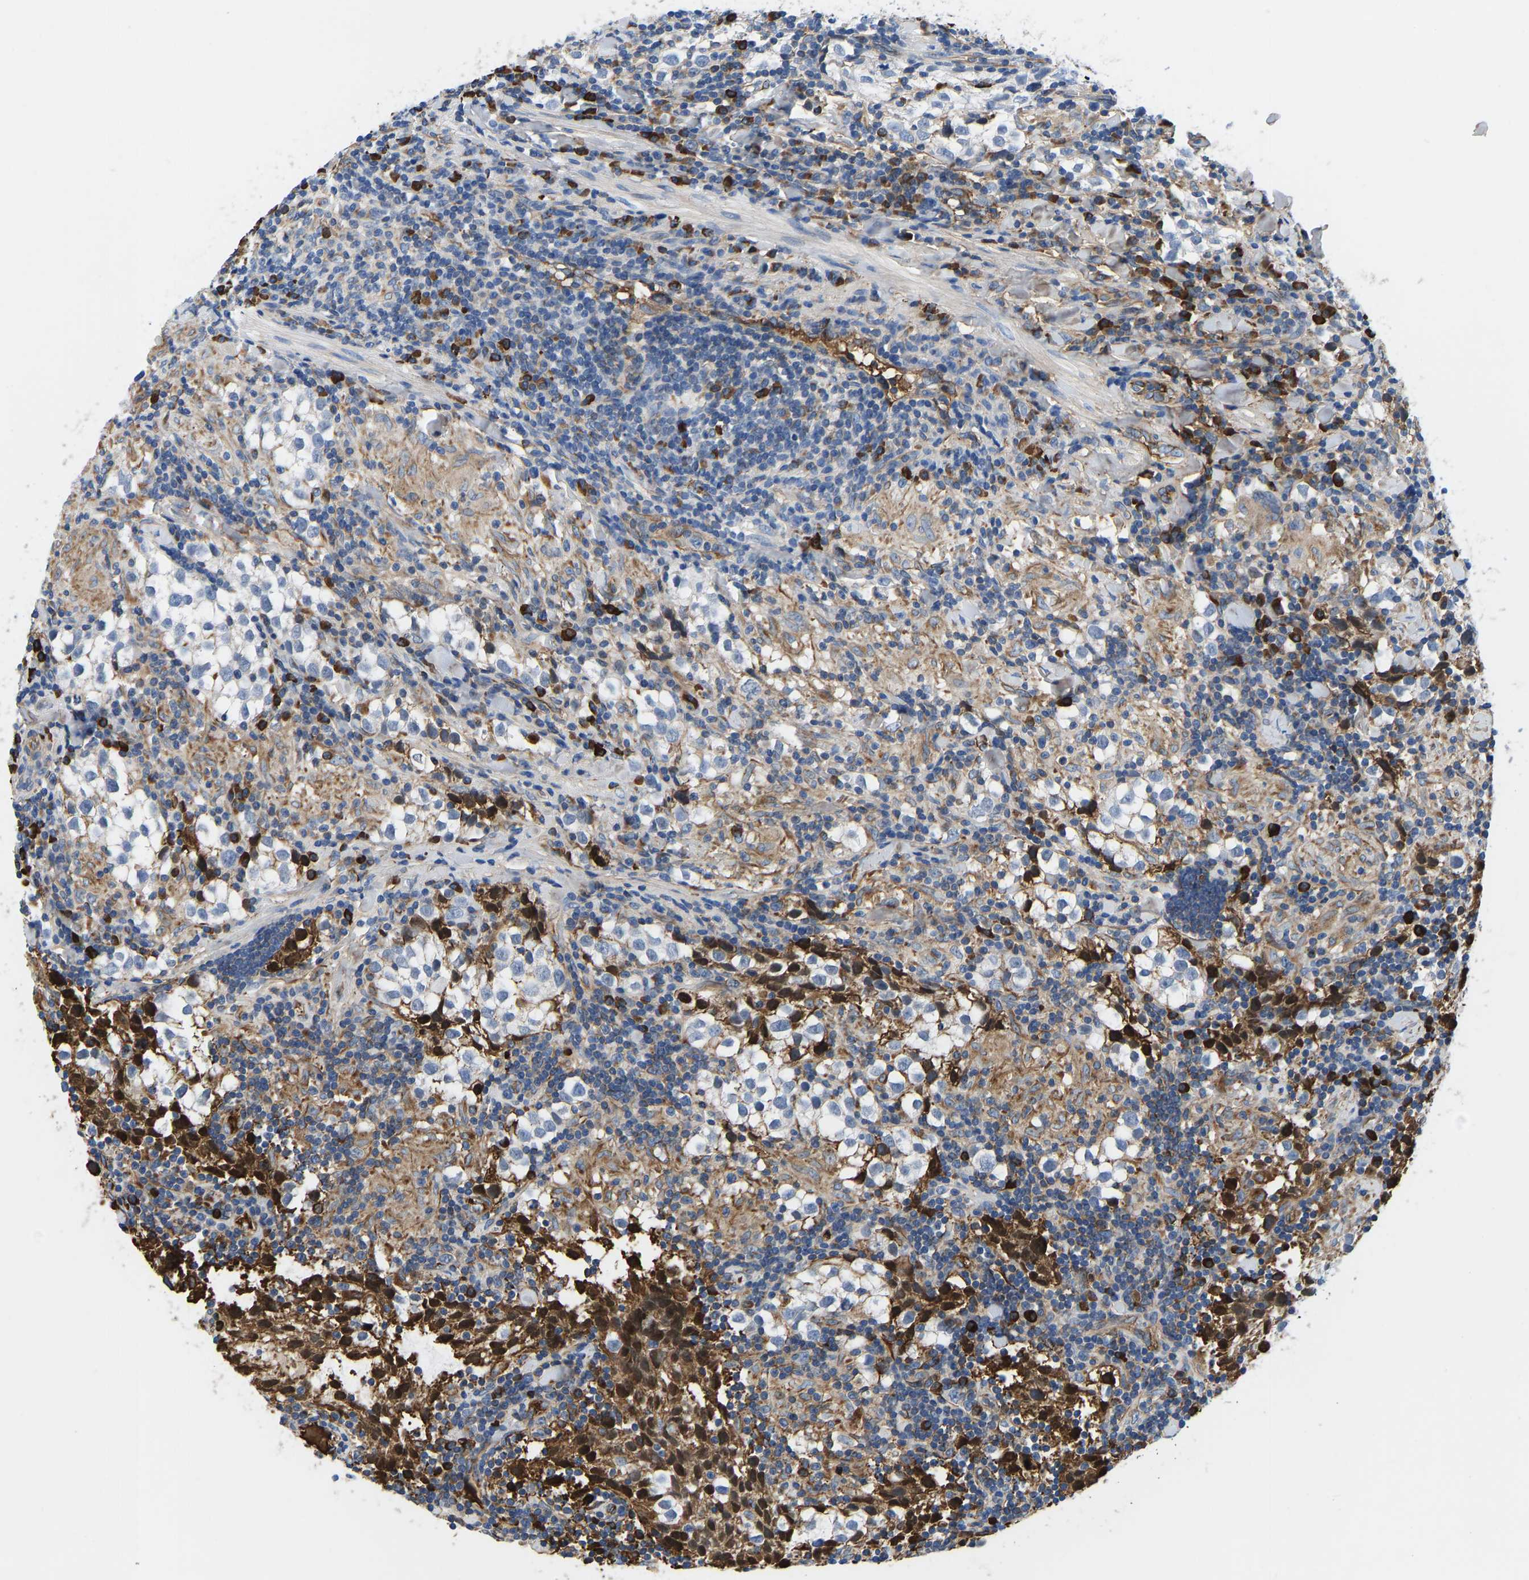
{"staining": {"intensity": "negative", "quantity": "none", "location": "none"}, "tissue": "testis cancer", "cell_type": "Tumor cells", "image_type": "cancer", "snomed": [{"axis": "morphology", "description": "Seminoma, NOS"}, {"axis": "morphology", "description": "Carcinoma, Embryonal, NOS"}, {"axis": "topography", "description": "Testis"}], "caption": "Histopathology image shows no protein positivity in tumor cells of testis seminoma tissue.", "gene": "HSPG2", "patient": {"sex": "male", "age": 36}}